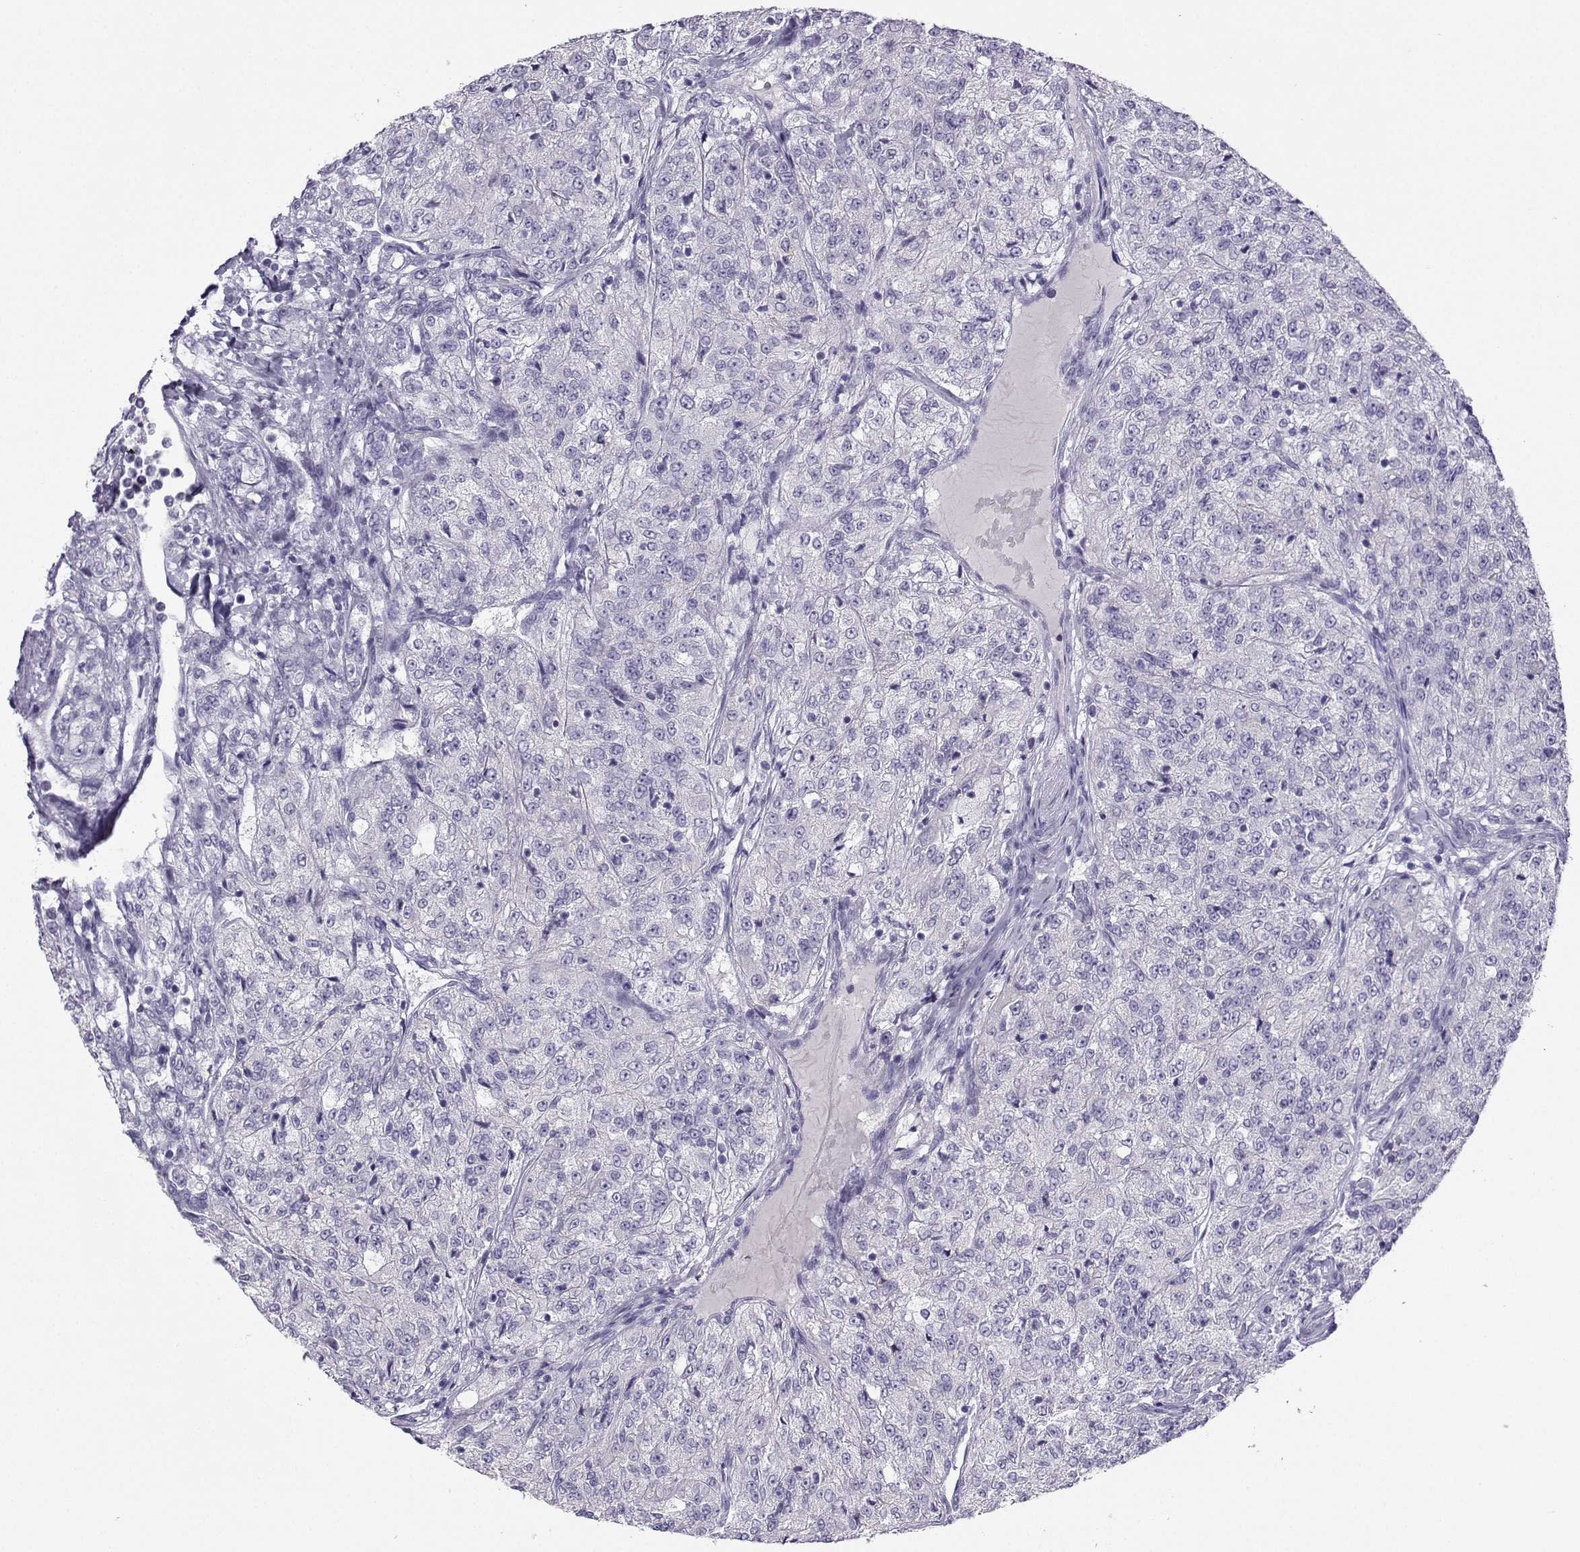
{"staining": {"intensity": "negative", "quantity": "none", "location": "none"}, "tissue": "renal cancer", "cell_type": "Tumor cells", "image_type": "cancer", "snomed": [{"axis": "morphology", "description": "Adenocarcinoma, NOS"}, {"axis": "topography", "description": "Kidney"}], "caption": "This histopathology image is of renal adenocarcinoma stained with immunohistochemistry to label a protein in brown with the nuclei are counter-stained blue. There is no expression in tumor cells.", "gene": "FBXO24", "patient": {"sex": "female", "age": 63}}